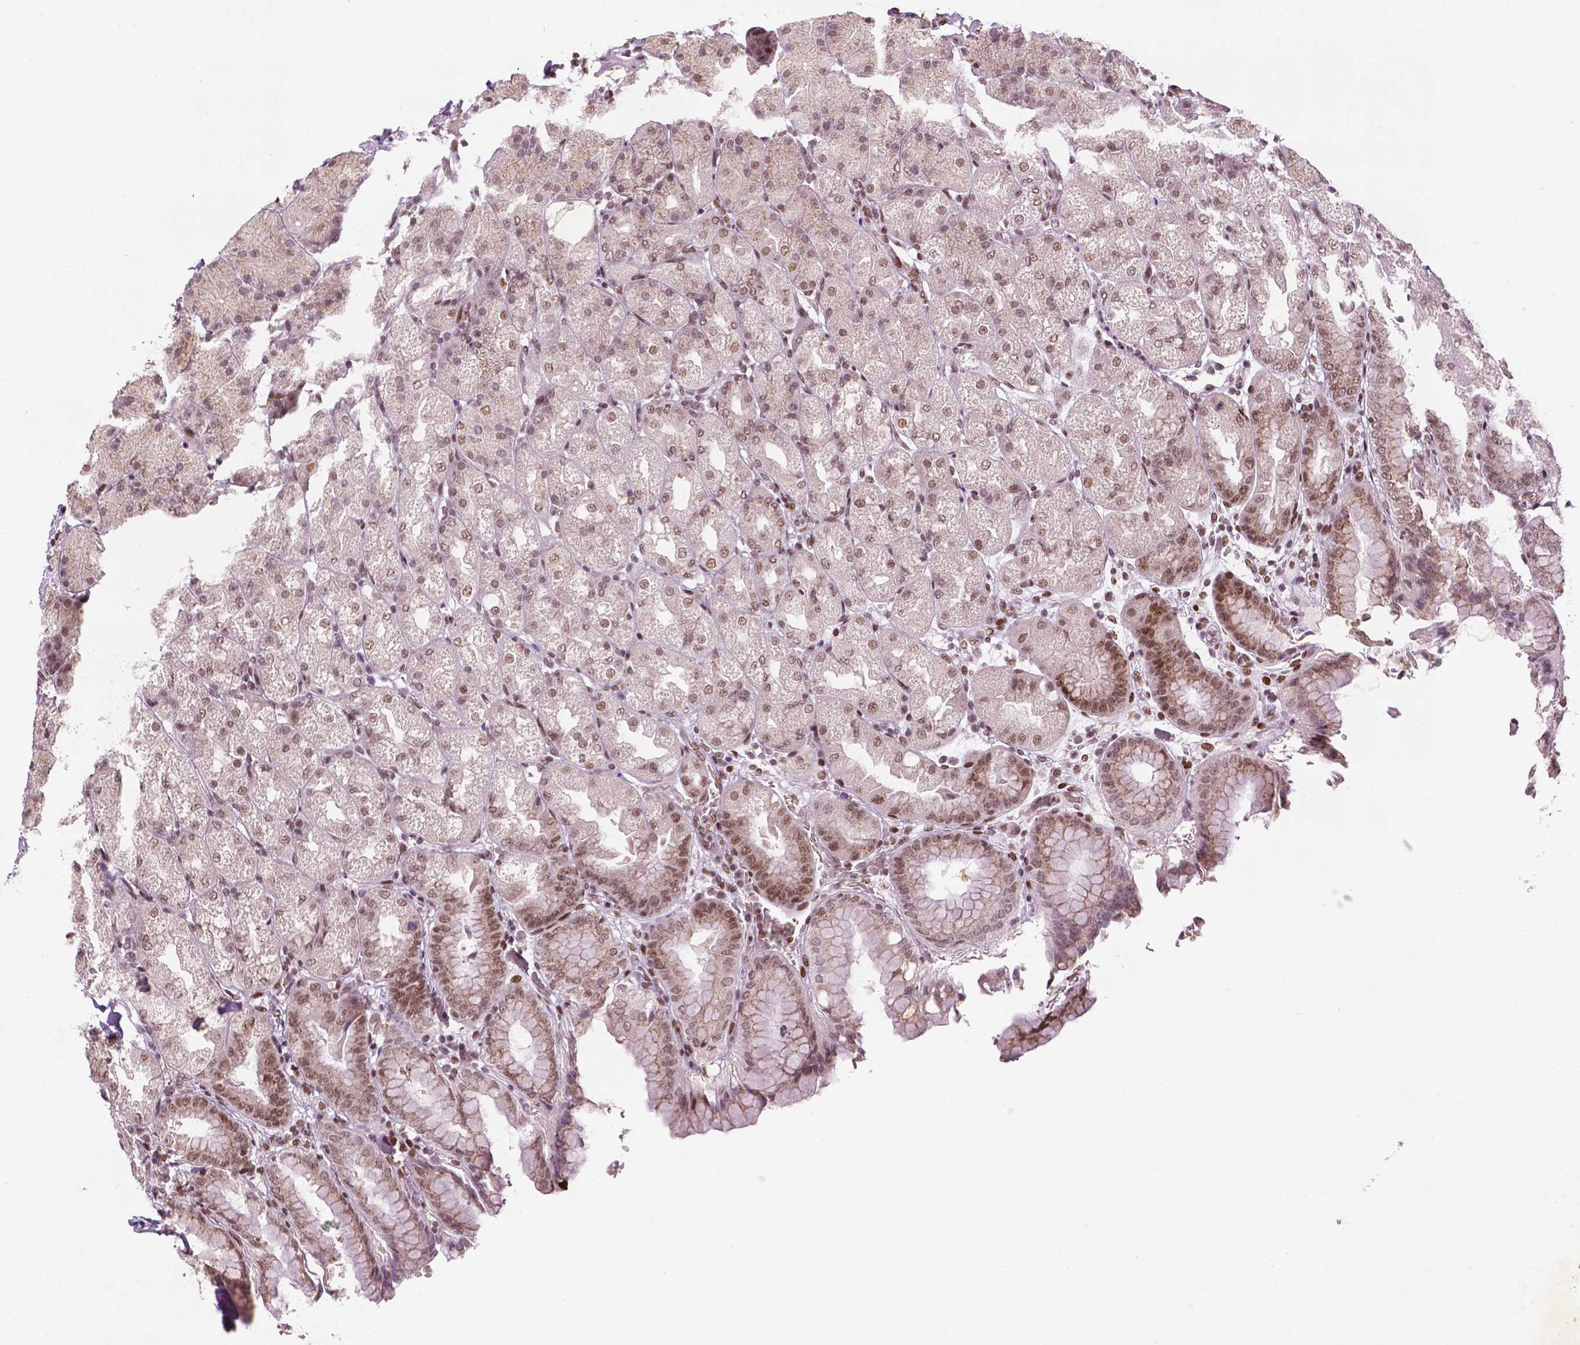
{"staining": {"intensity": "moderate", "quantity": "25%-75%", "location": "nuclear"}, "tissue": "stomach", "cell_type": "Glandular cells", "image_type": "normal", "snomed": [{"axis": "morphology", "description": "Normal tissue, NOS"}, {"axis": "topography", "description": "Stomach, upper"}, {"axis": "topography", "description": "Stomach"}, {"axis": "topography", "description": "Stomach, lower"}], "caption": "A micrograph of human stomach stained for a protein reveals moderate nuclear brown staining in glandular cells. Using DAB (brown) and hematoxylin (blue) stains, captured at high magnification using brightfield microscopy.", "gene": "ZNF41", "patient": {"sex": "male", "age": 62}}